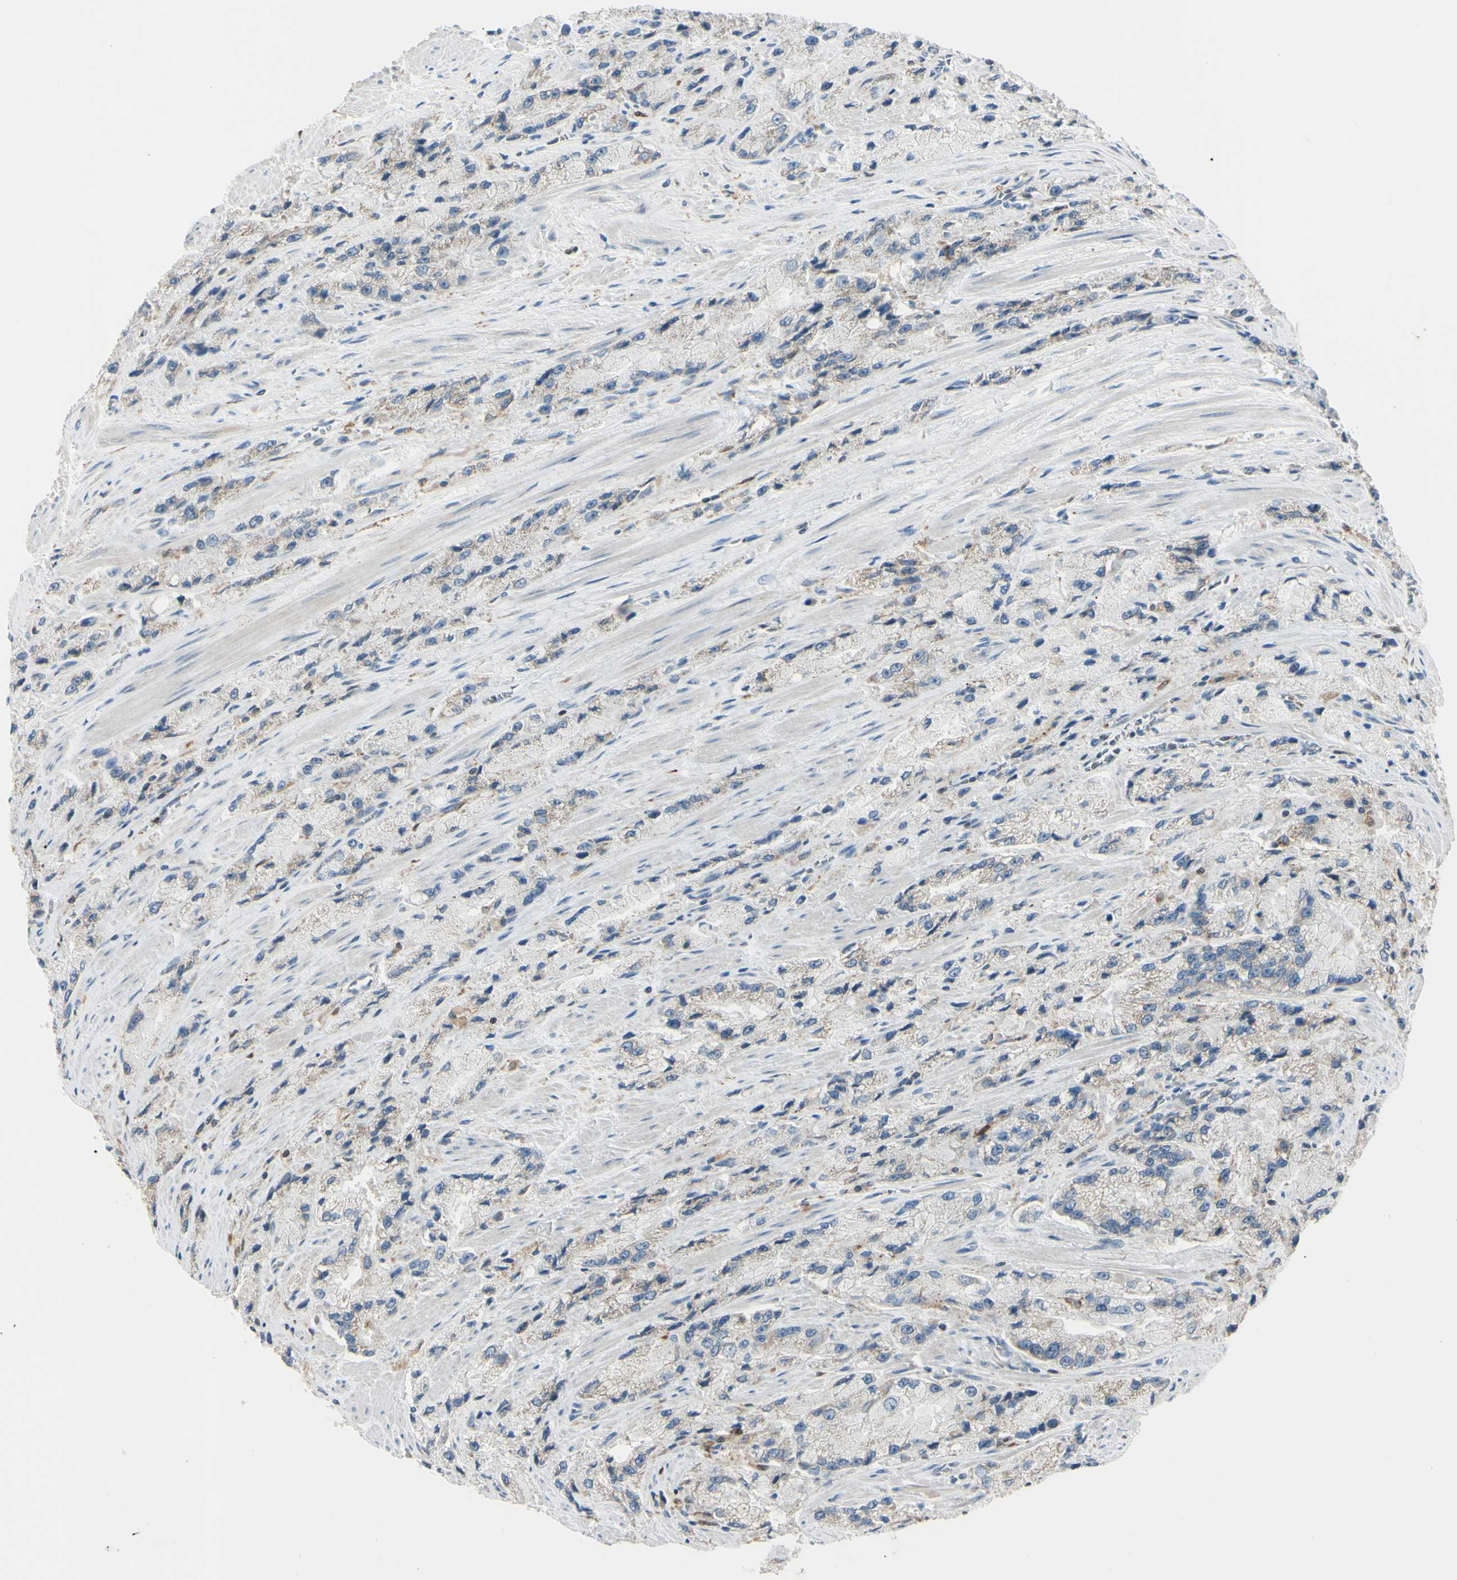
{"staining": {"intensity": "weak", "quantity": ">75%", "location": "cytoplasmic/membranous"}, "tissue": "prostate cancer", "cell_type": "Tumor cells", "image_type": "cancer", "snomed": [{"axis": "morphology", "description": "Adenocarcinoma, High grade"}, {"axis": "topography", "description": "Prostate"}], "caption": "There is low levels of weak cytoplasmic/membranous positivity in tumor cells of prostate cancer, as demonstrated by immunohistochemical staining (brown color).", "gene": "CYRIB", "patient": {"sex": "male", "age": 58}}